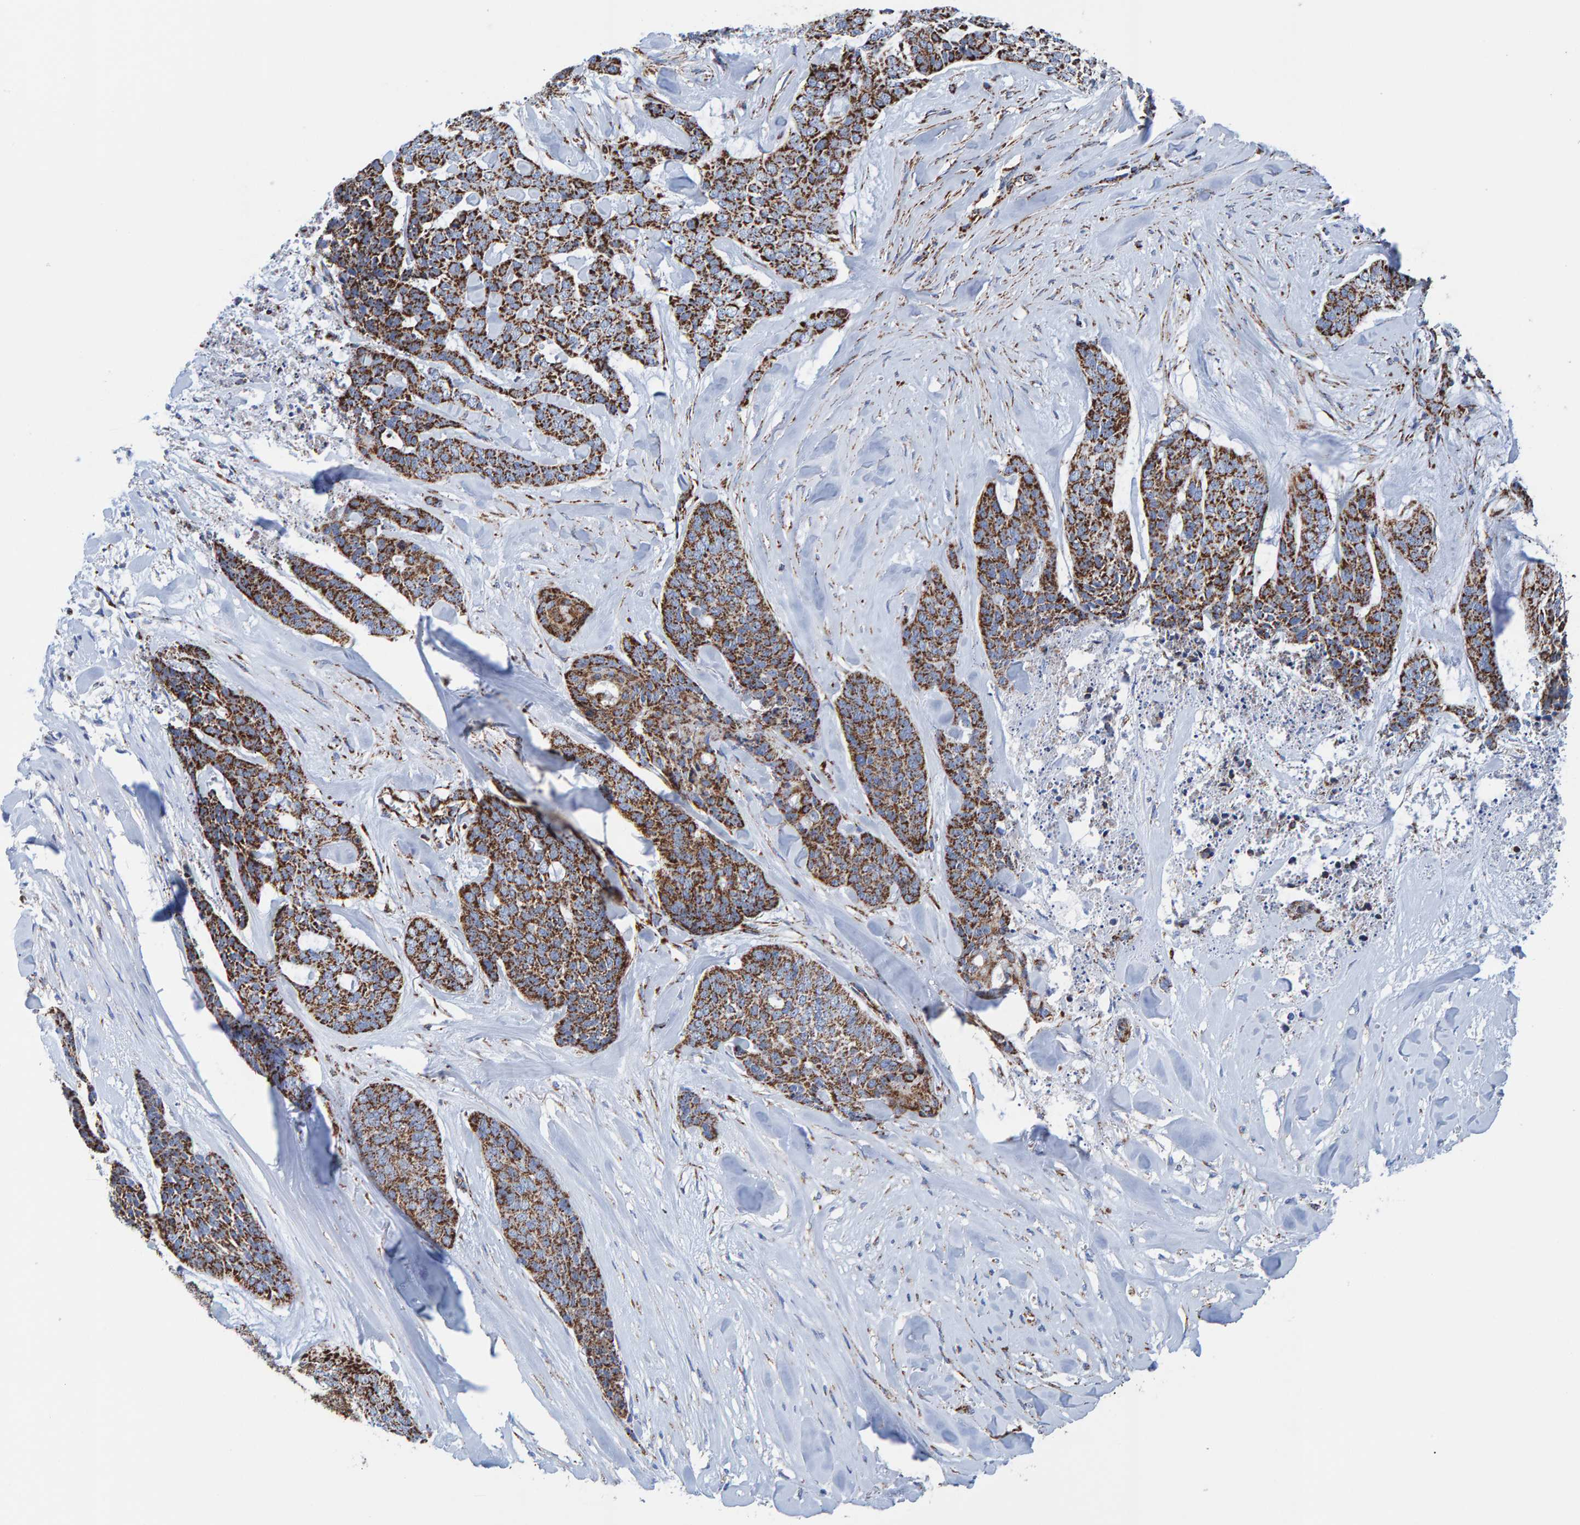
{"staining": {"intensity": "strong", "quantity": ">75%", "location": "cytoplasmic/membranous"}, "tissue": "skin cancer", "cell_type": "Tumor cells", "image_type": "cancer", "snomed": [{"axis": "morphology", "description": "Basal cell carcinoma"}, {"axis": "topography", "description": "Skin"}], "caption": "Skin cancer stained for a protein (brown) reveals strong cytoplasmic/membranous positive staining in about >75% of tumor cells.", "gene": "ENSG00000262660", "patient": {"sex": "female", "age": 64}}